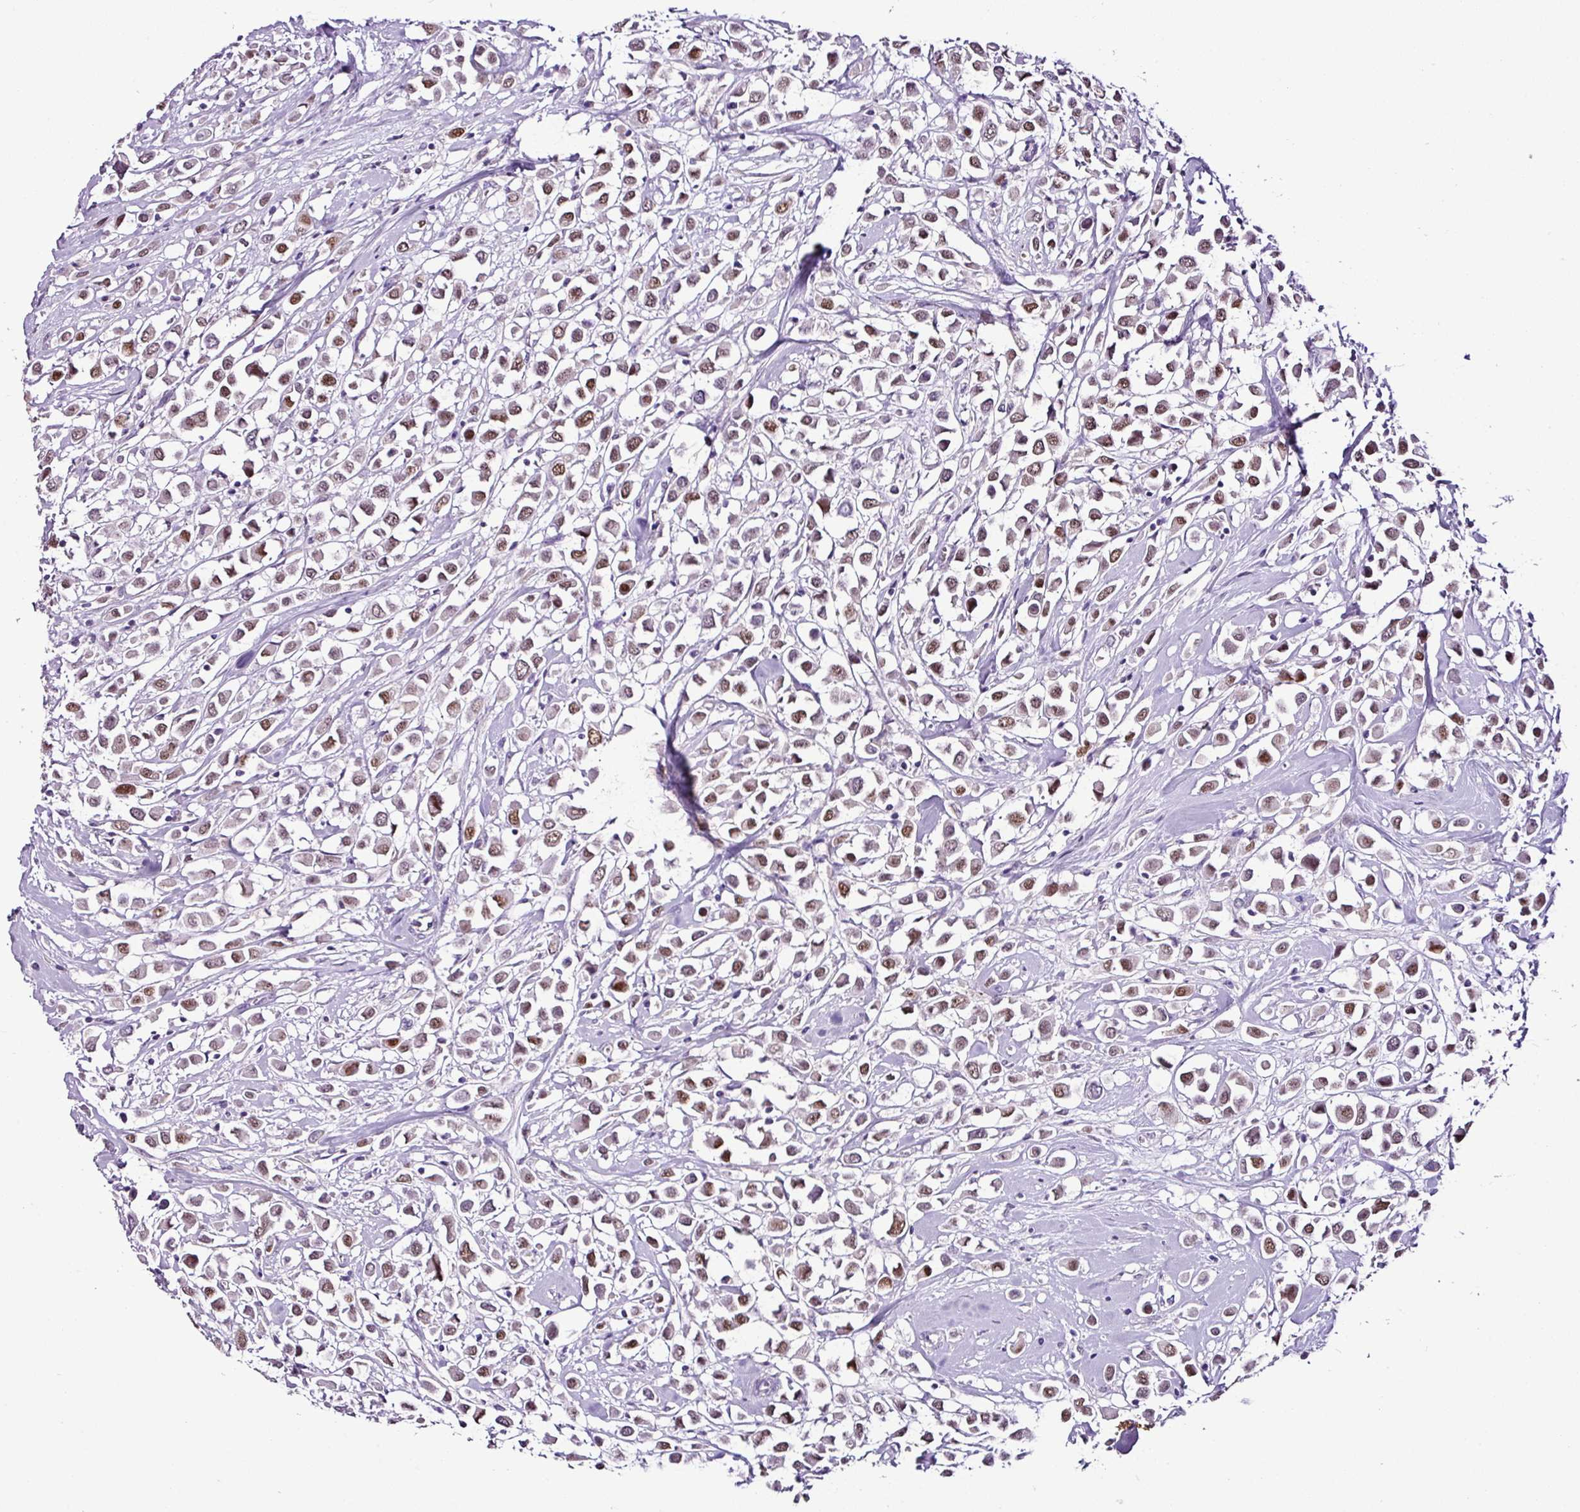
{"staining": {"intensity": "moderate", "quantity": ">75%", "location": "nuclear"}, "tissue": "breast cancer", "cell_type": "Tumor cells", "image_type": "cancer", "snomed": [{"axis": "morphology", "description": "Duct carcinoma"}, {"axis": "topography", "description": "Breast"}], "caption": "Approximately >75% of tumor cells in human breast intraductal carcinoma show moderate nuclear protein staining as visualized by brown immunohistochemical staining.", "gene": "ESR1", "patient": {"sex": "female", "age": 61}}